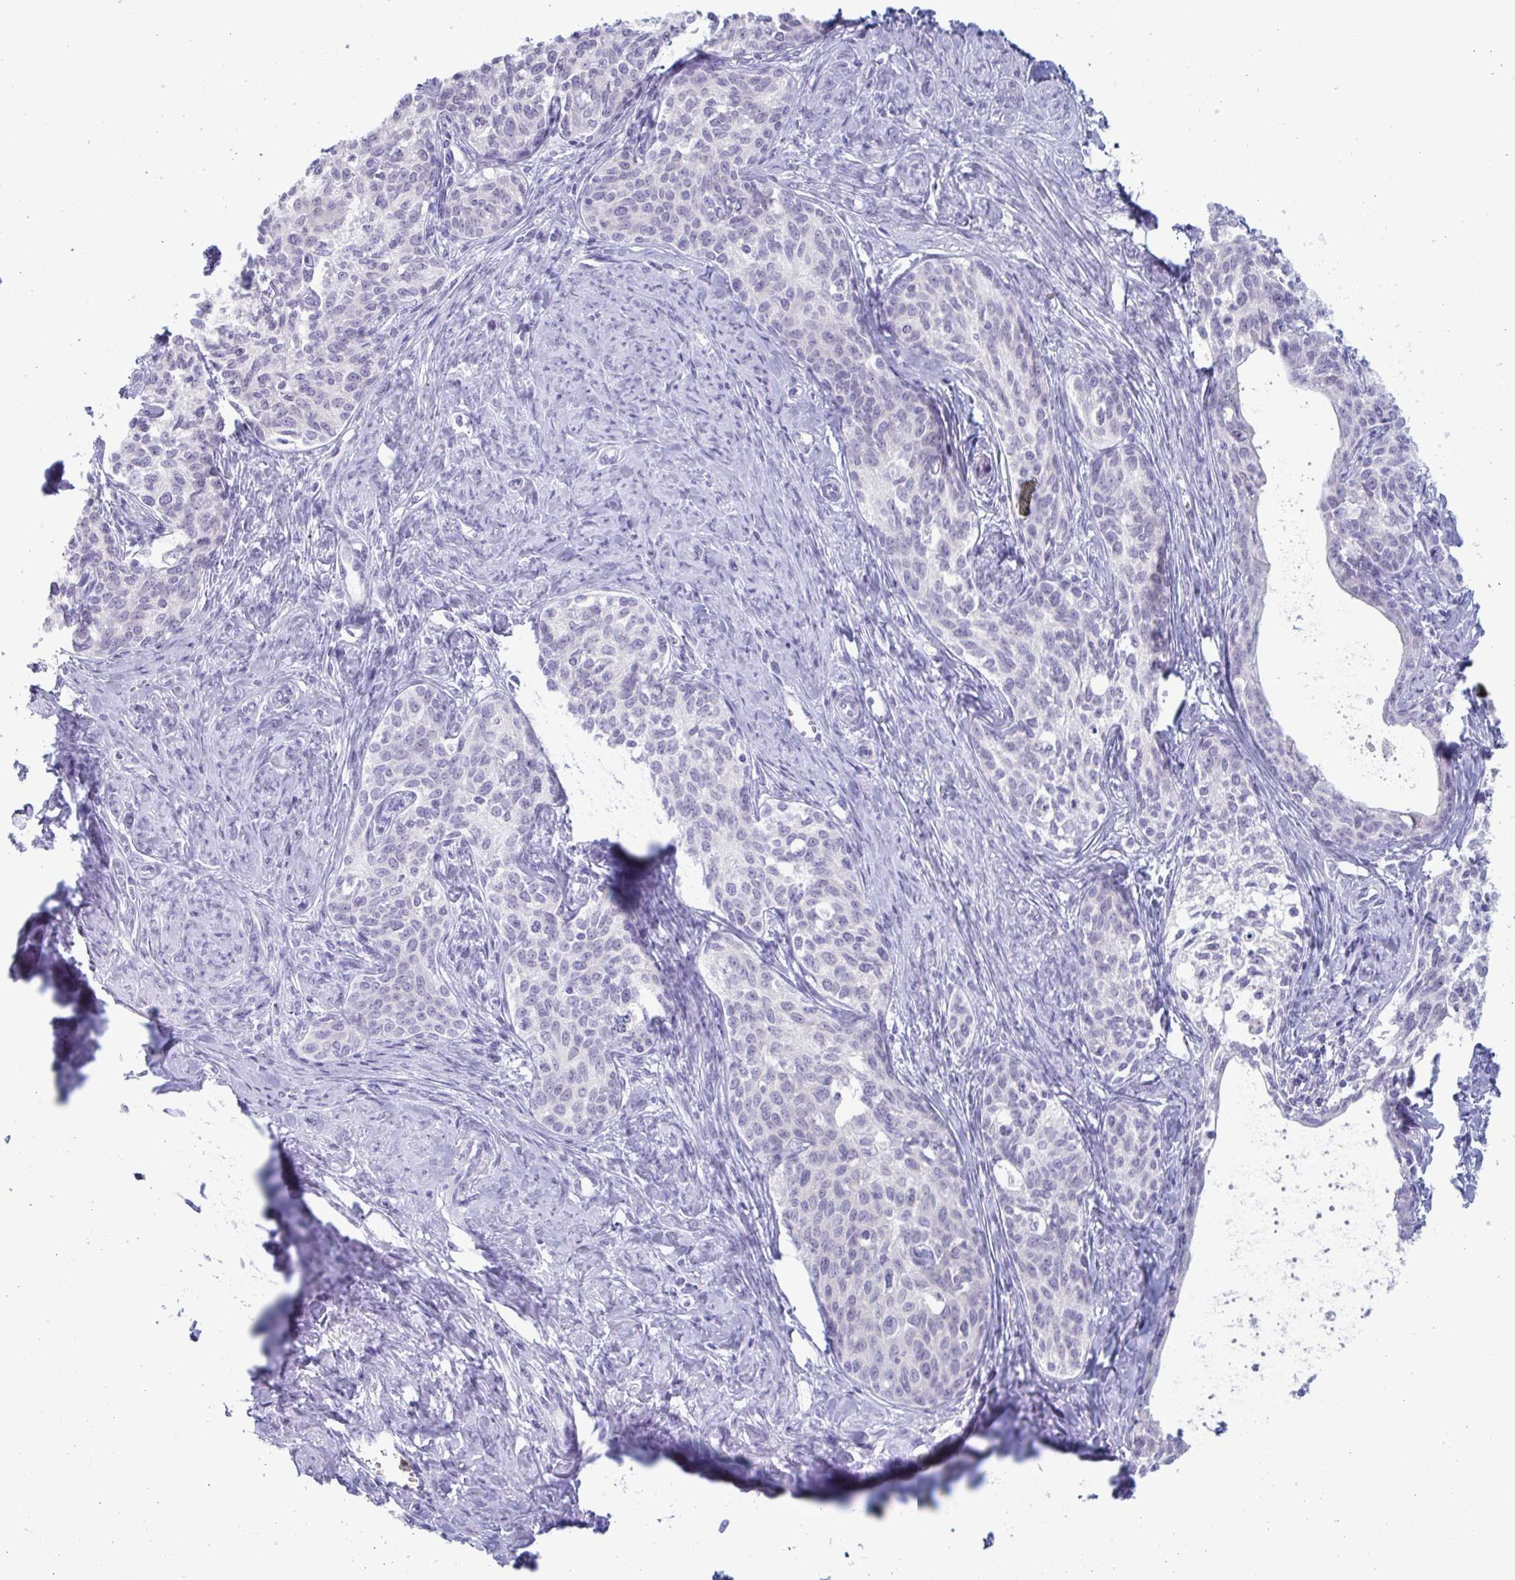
{"staining": {"intensity": "negative", "quantity": "none", "location": "none"}, "tissue": "cervical cancer", "cell_type": "Tumor cells", "image_type": "cancer", "snomed": [{"axis": "morphology", "description": "Squamous cell carcinoma, NOS"}, {"axis": "morphology", "description": "Adenocarcinoma, NOS"}, {"axis": "topography", "description": "Cervix"}], "caption": "Tumor cells show no significant protein expression in cervical cancer (adenocarcinoma).", "gene": "CYP4F11", "patient": {"sex": "female", "age": 52}}